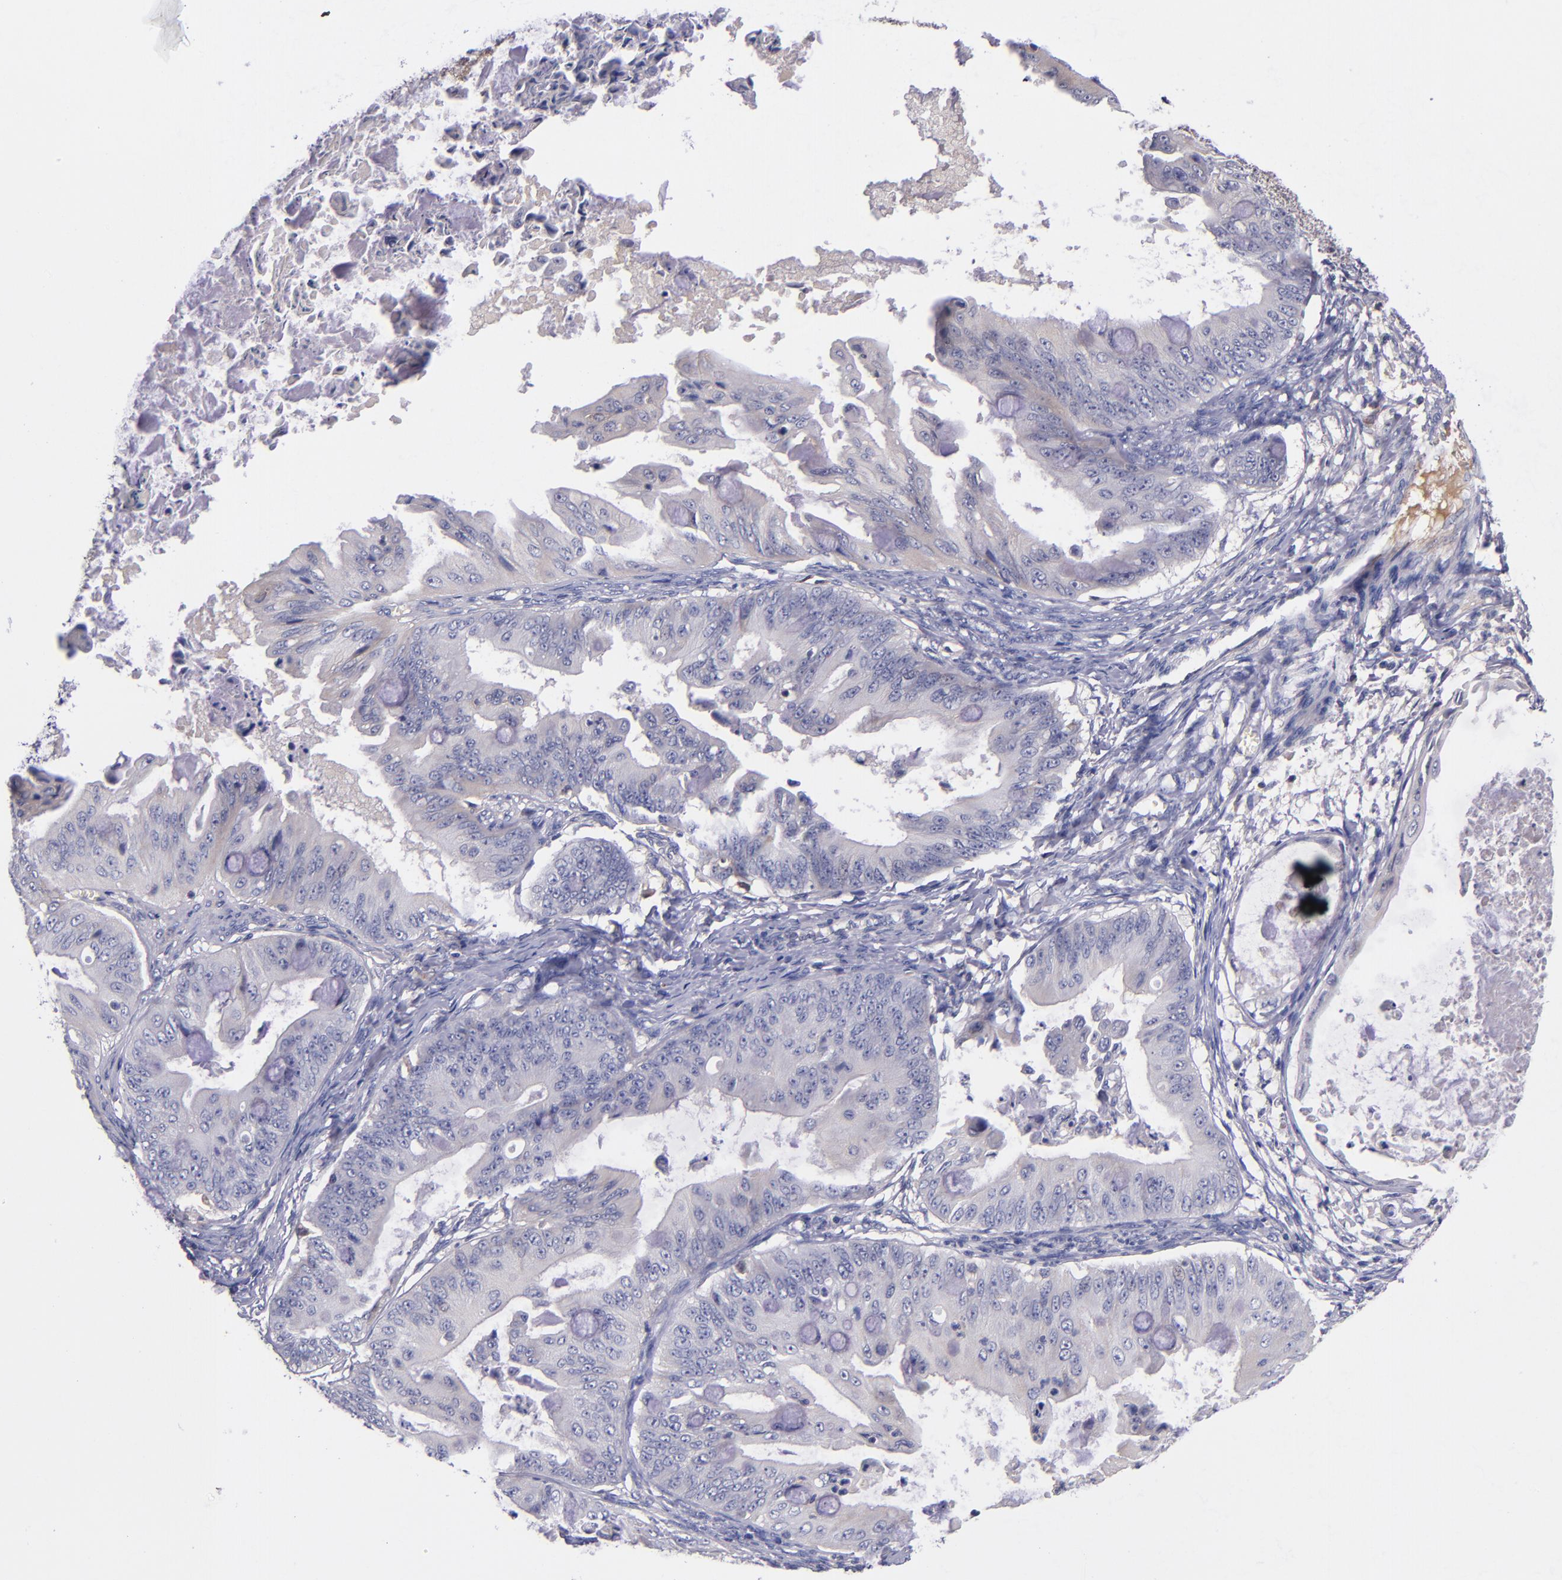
{"staining": {"intensity": "weak", "quantity": "25%-75%", "location": "cytoplasmic/membranous"}, "tissue": "ovarian cancer", "cell_type": "Tumor cells", "image_type": "cancer", "snomed": [{"axis": "morphology", "description": "Cystadenocarcinoma, mucinous, NOS"}, {"axis": "topography", "description": "Ovary"}], "caption": "Approximately 25%-75% of tumor cells in ovarian cancer (mucinous cystadenocarcinoma) show weak cytoplasmic/membranous protein expression as visualized by brown immunohistochemical staining.", "gene": "RBP4", "patient": {"sex": "female", "age": 37}}